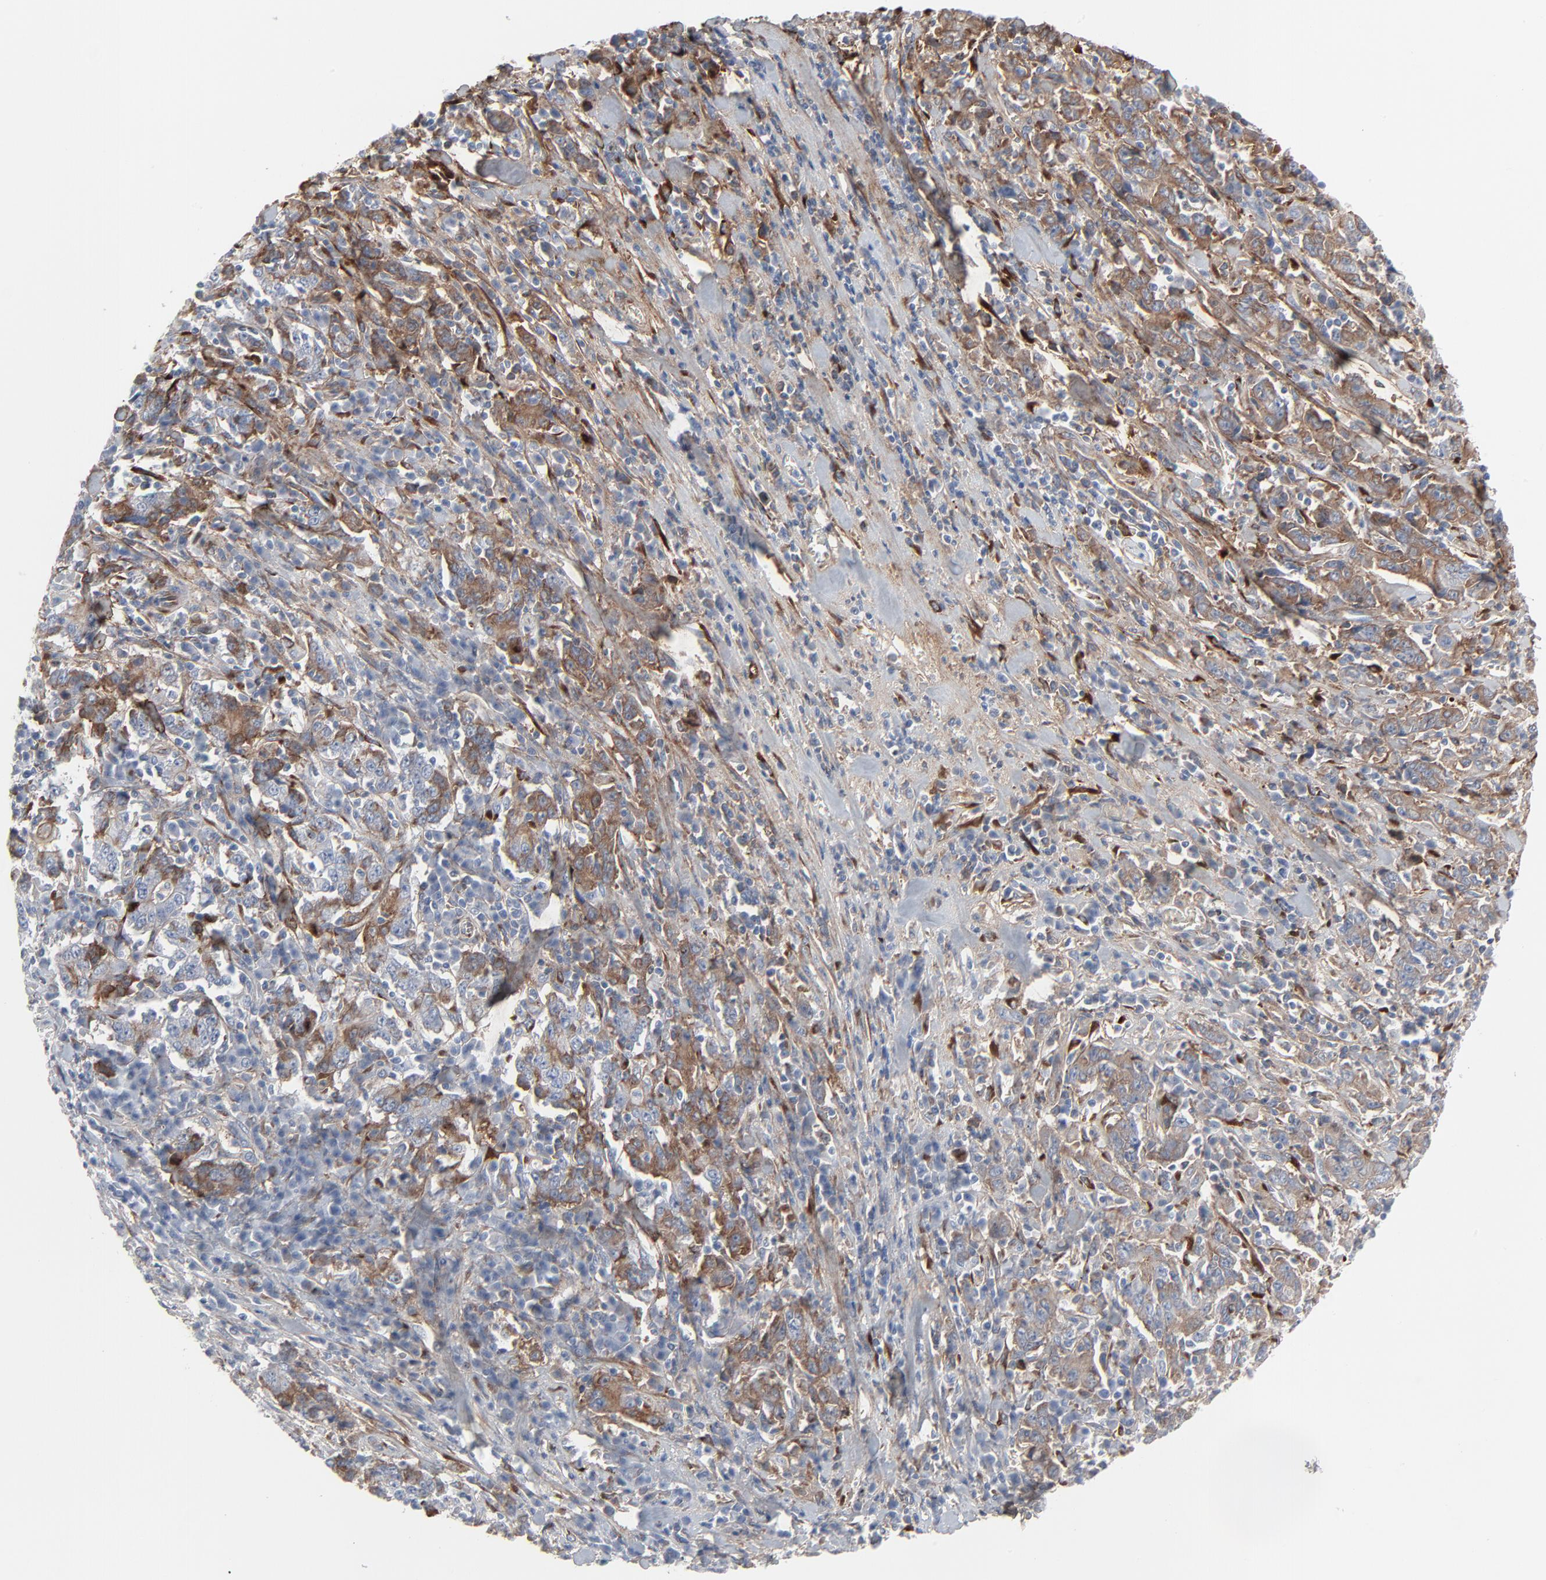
{"staining": {"intensity": "negative", "quantity": "none", "location": "none"}, "tissue": "stomach cancer", "cell_type": "Tumor cells", "image_type": "cancer", "snomed": [{"axis": "morphology", "description": "Normal tissue, NOS"}, {"axis": "morphology", "description": "Adenocarcinoma, NOS"}, {"axis": "topography", "description": "Stomach, upper"}, {"axis": "topography", "description": "Stomach"}], "caption": "IHC histopathology image of neoplastic tissue: adenocarcinoma (stomach) stained with DAB displays no significant protein staining in tumor cells. (Brightfield microscopy of DAB (3,3'-diaminobenzidine) IHC at high magnification).", "gene": "BGN", "patient": {"sex": "male", "age": 59}}